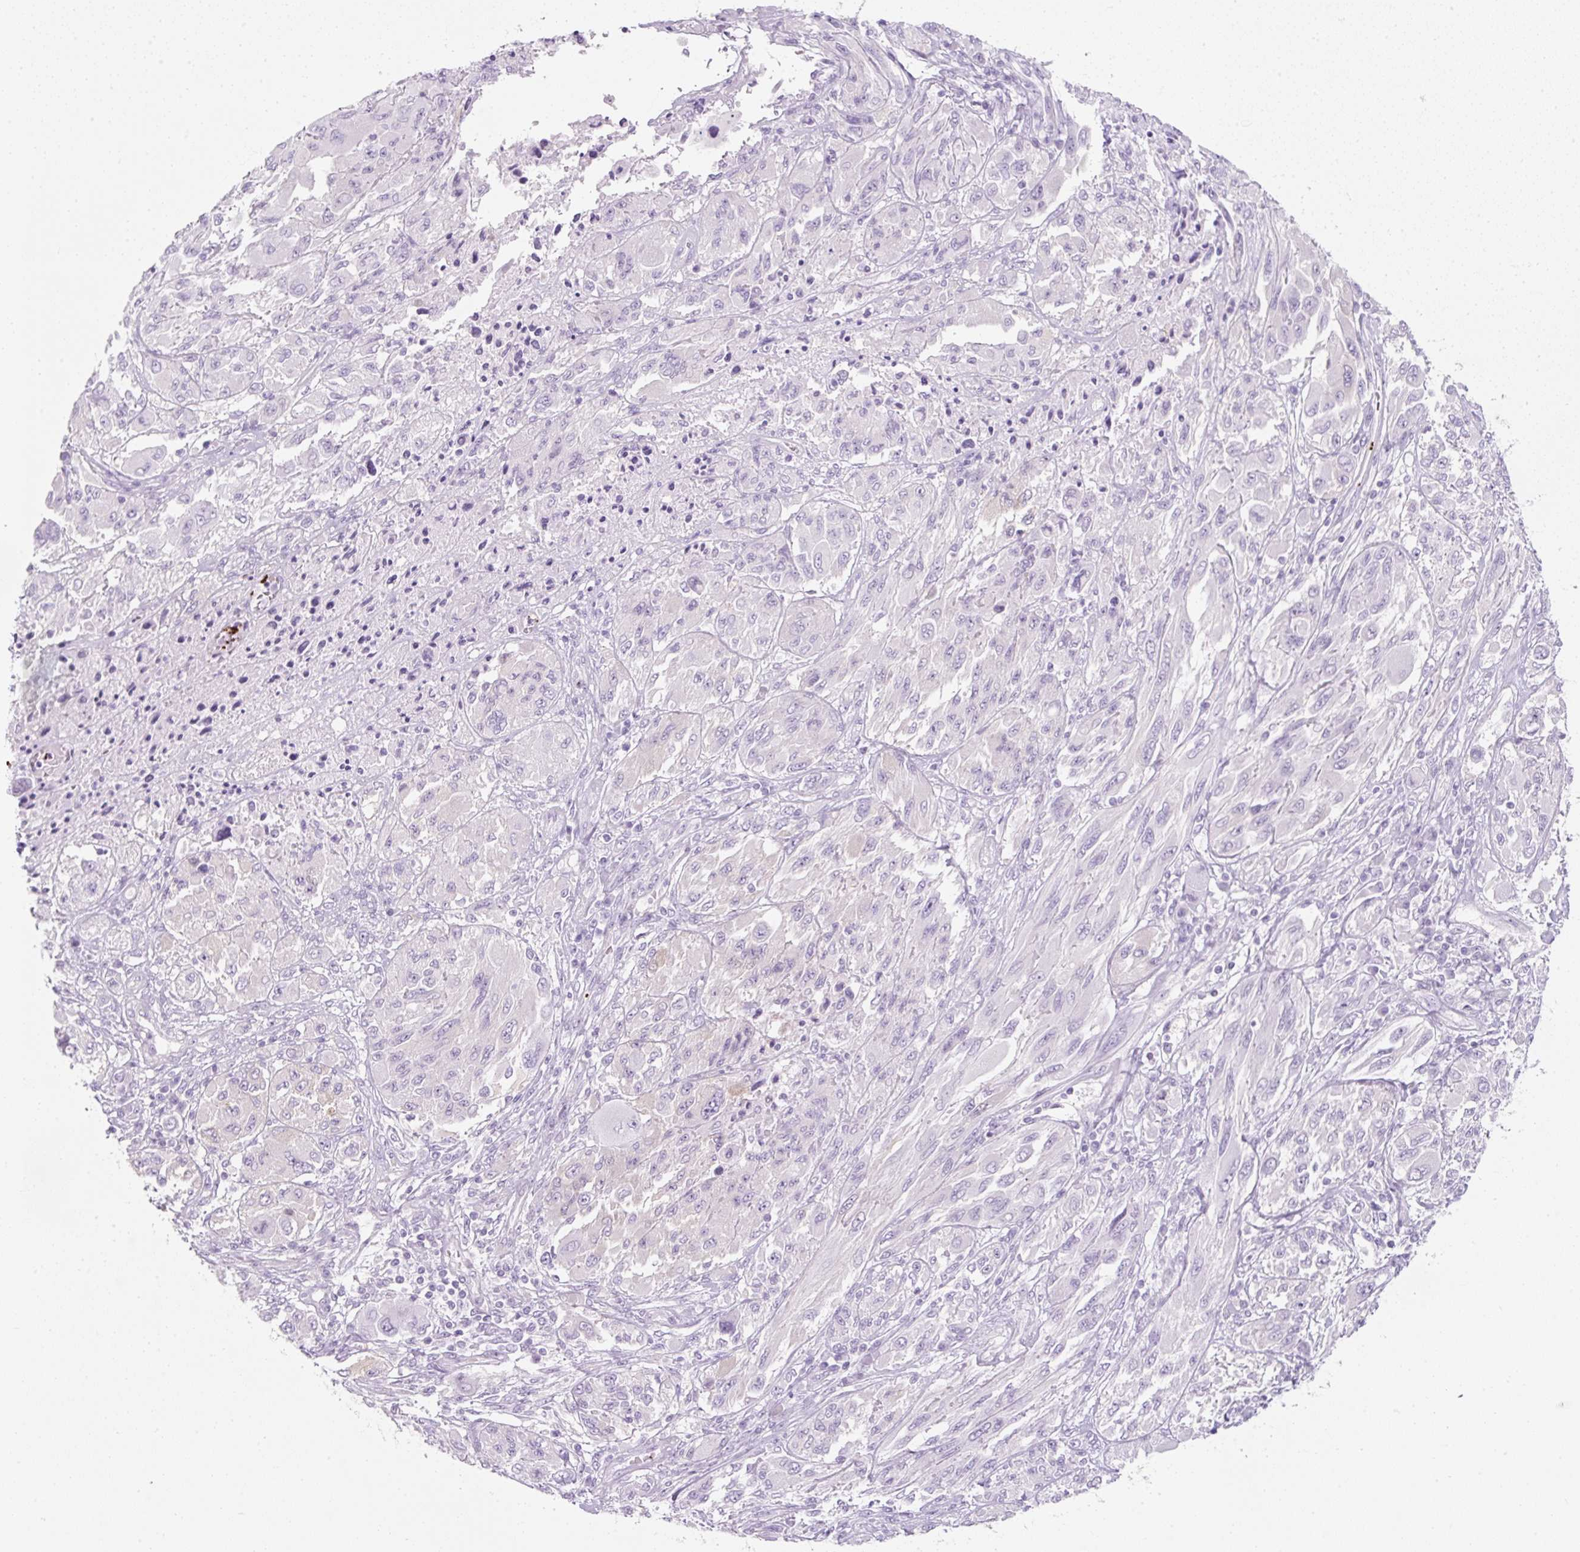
{"staining": {"intensity": "negative", "quantity": "none", "location": "none"}, "tissue": "melanoma", "cell_type": "Tumor cells", "image_type": "cancer", "snomed": [{"axis": "morphology", "description": "Malignant melanoma, NOS"}, {"axis": "topography", "description": "Skin"}], "caption": "There is no significant expression in tumor cells of melanoma.", "gene": "PF4V1", "patient": {"sex": "female", "age": 91}}